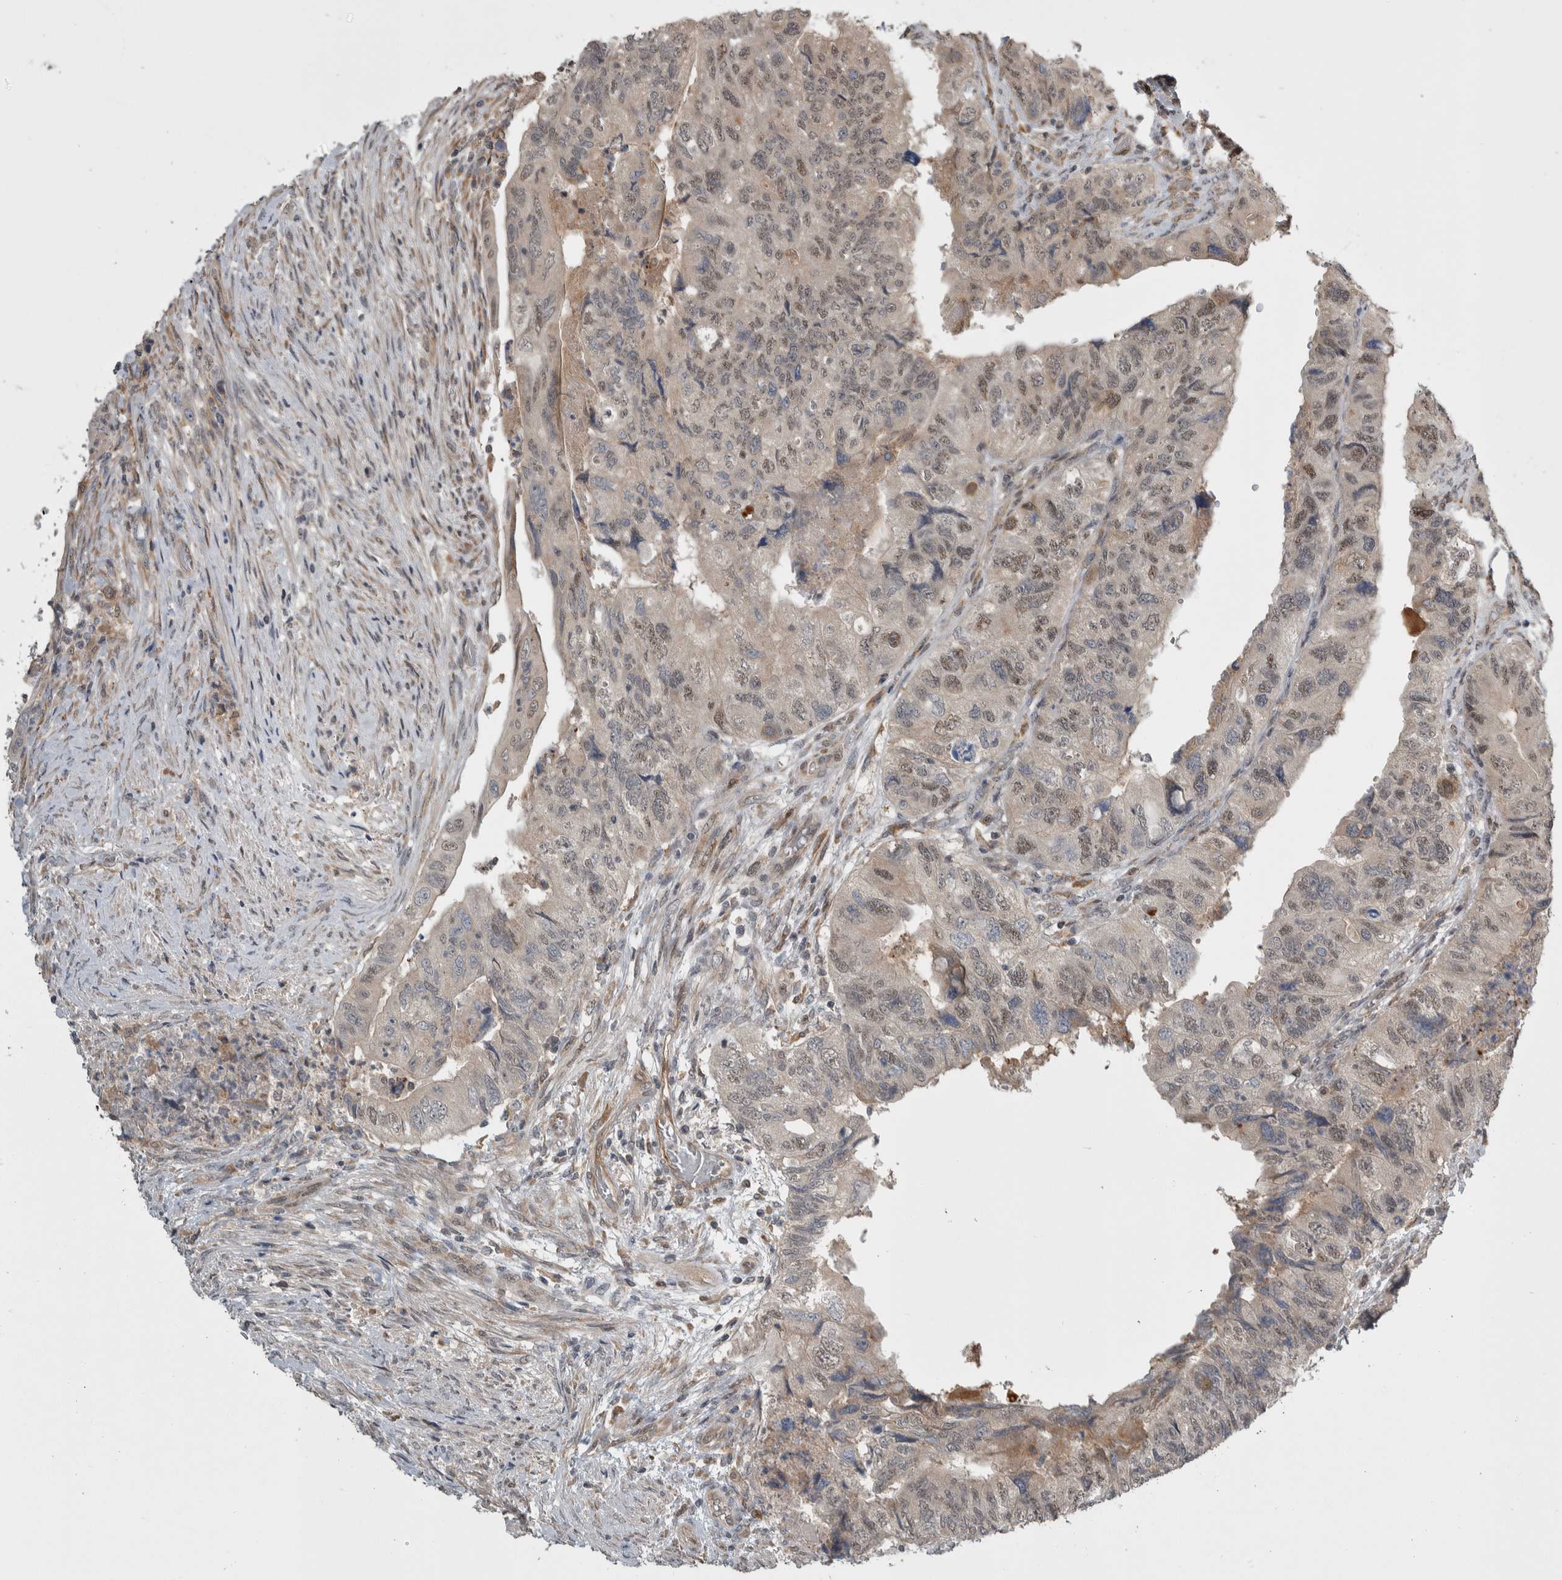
{"staining": {"intensity": "weak", "quantity": "<25%", "location": "nuclear"}, "tissue": "colorectal cancer", "cell_type": "Tumor cells", "image_type": "cancer", "snomed": [{"axis": "morphology", "description": "Adenocarcinoma, NOS"}, {"axis": "topography", "description": "Rectum"}], "caption": "This is an IHC image of colorectal adenocarcinoma. There is no staining in tumor cells.", "gene": "PRDM4", "patient": {"sex": "male", "age": 63}}